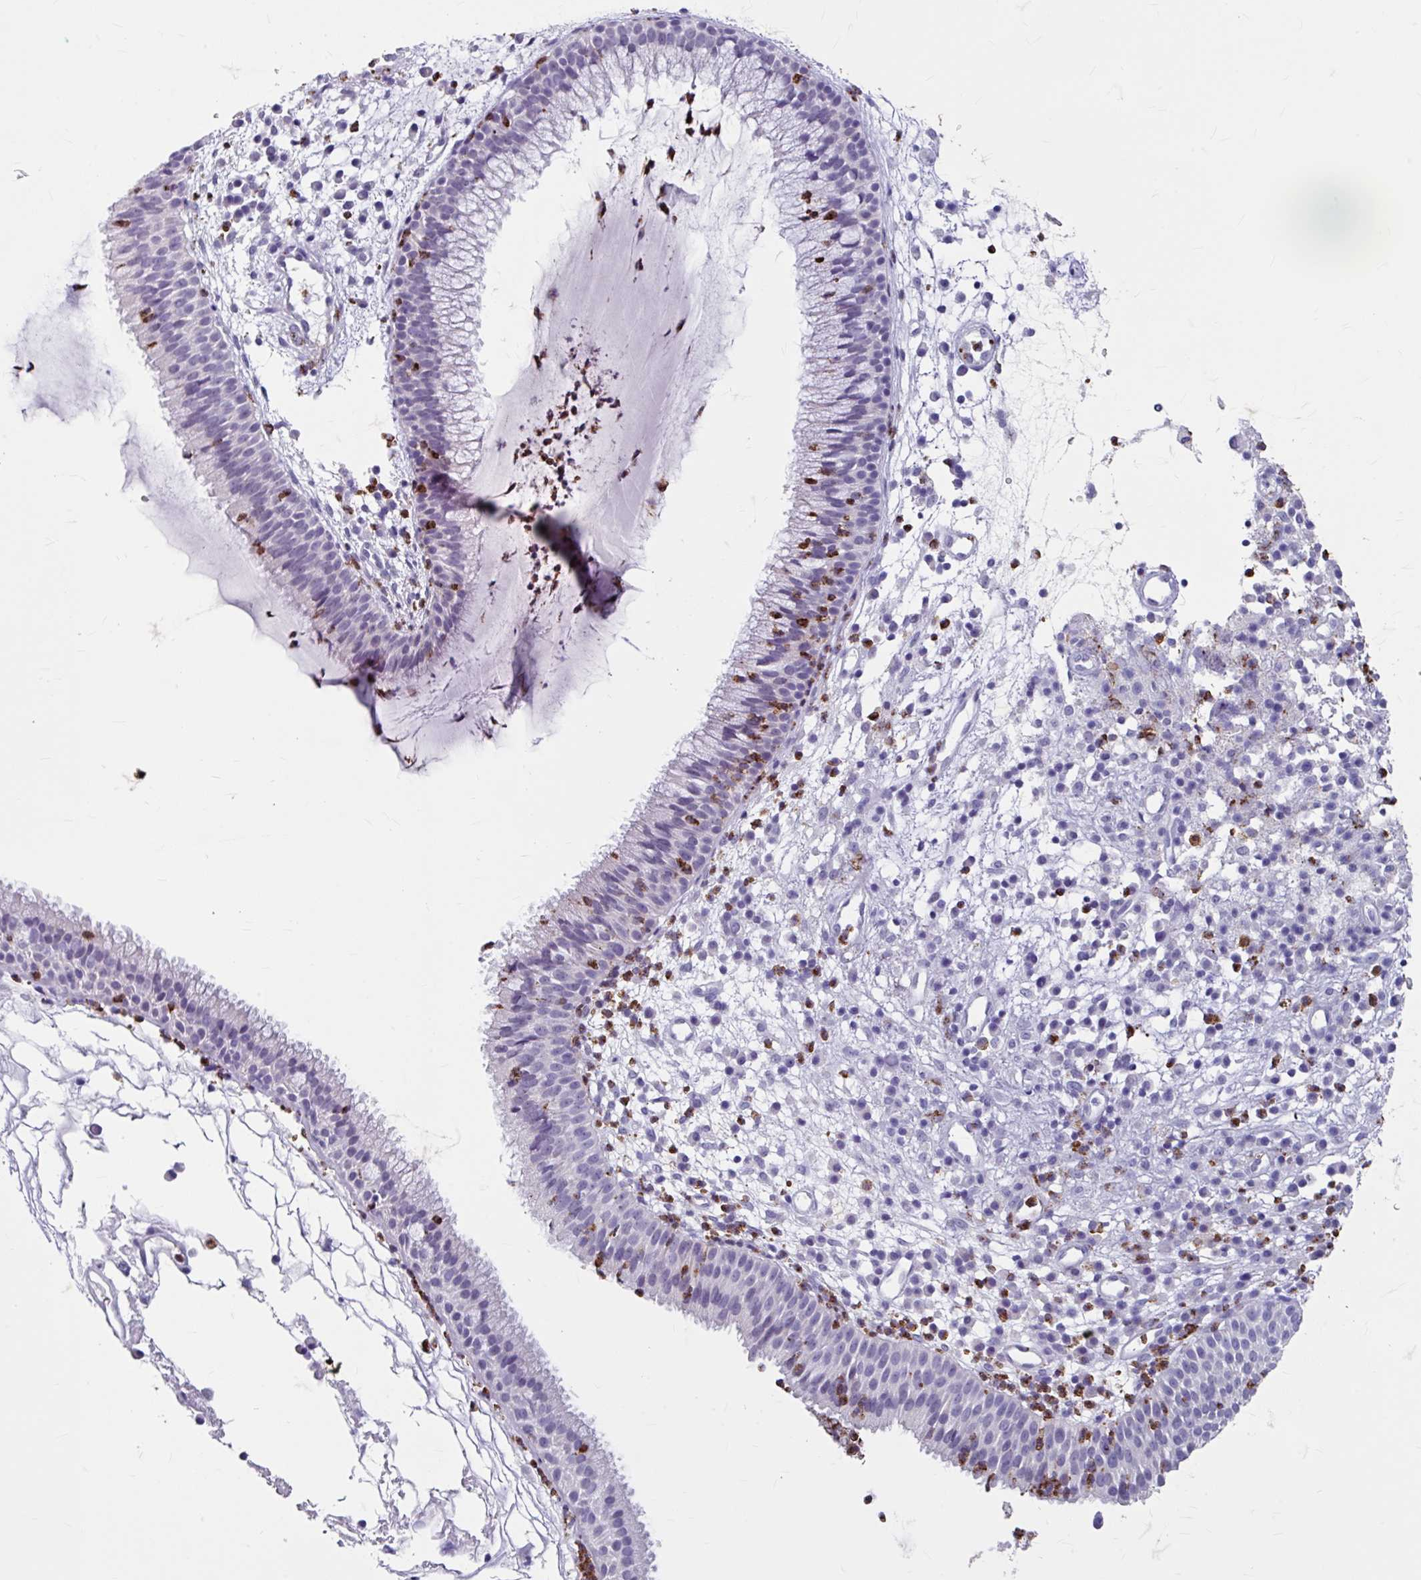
{"staining": {"intensity": "negative", "quantity": "none", "location": "none"}, "tissue": "nasopharynx", "cell_type": "Respiratory epithelial cells", "image_type": "normal", "snomed": [{"axis": "morphology", "description": "Normal tissue, NOS"}, {"axis": "topography", "description": "Nasopharynx"}], "caption": "IHC image of unremarkable human nasopharynx stained for a protein (brown), which reveals no positivity in respiratory epithelial cells.", "gene": "ANKRD1", "patient": {"sex": "male", "age": 21}}